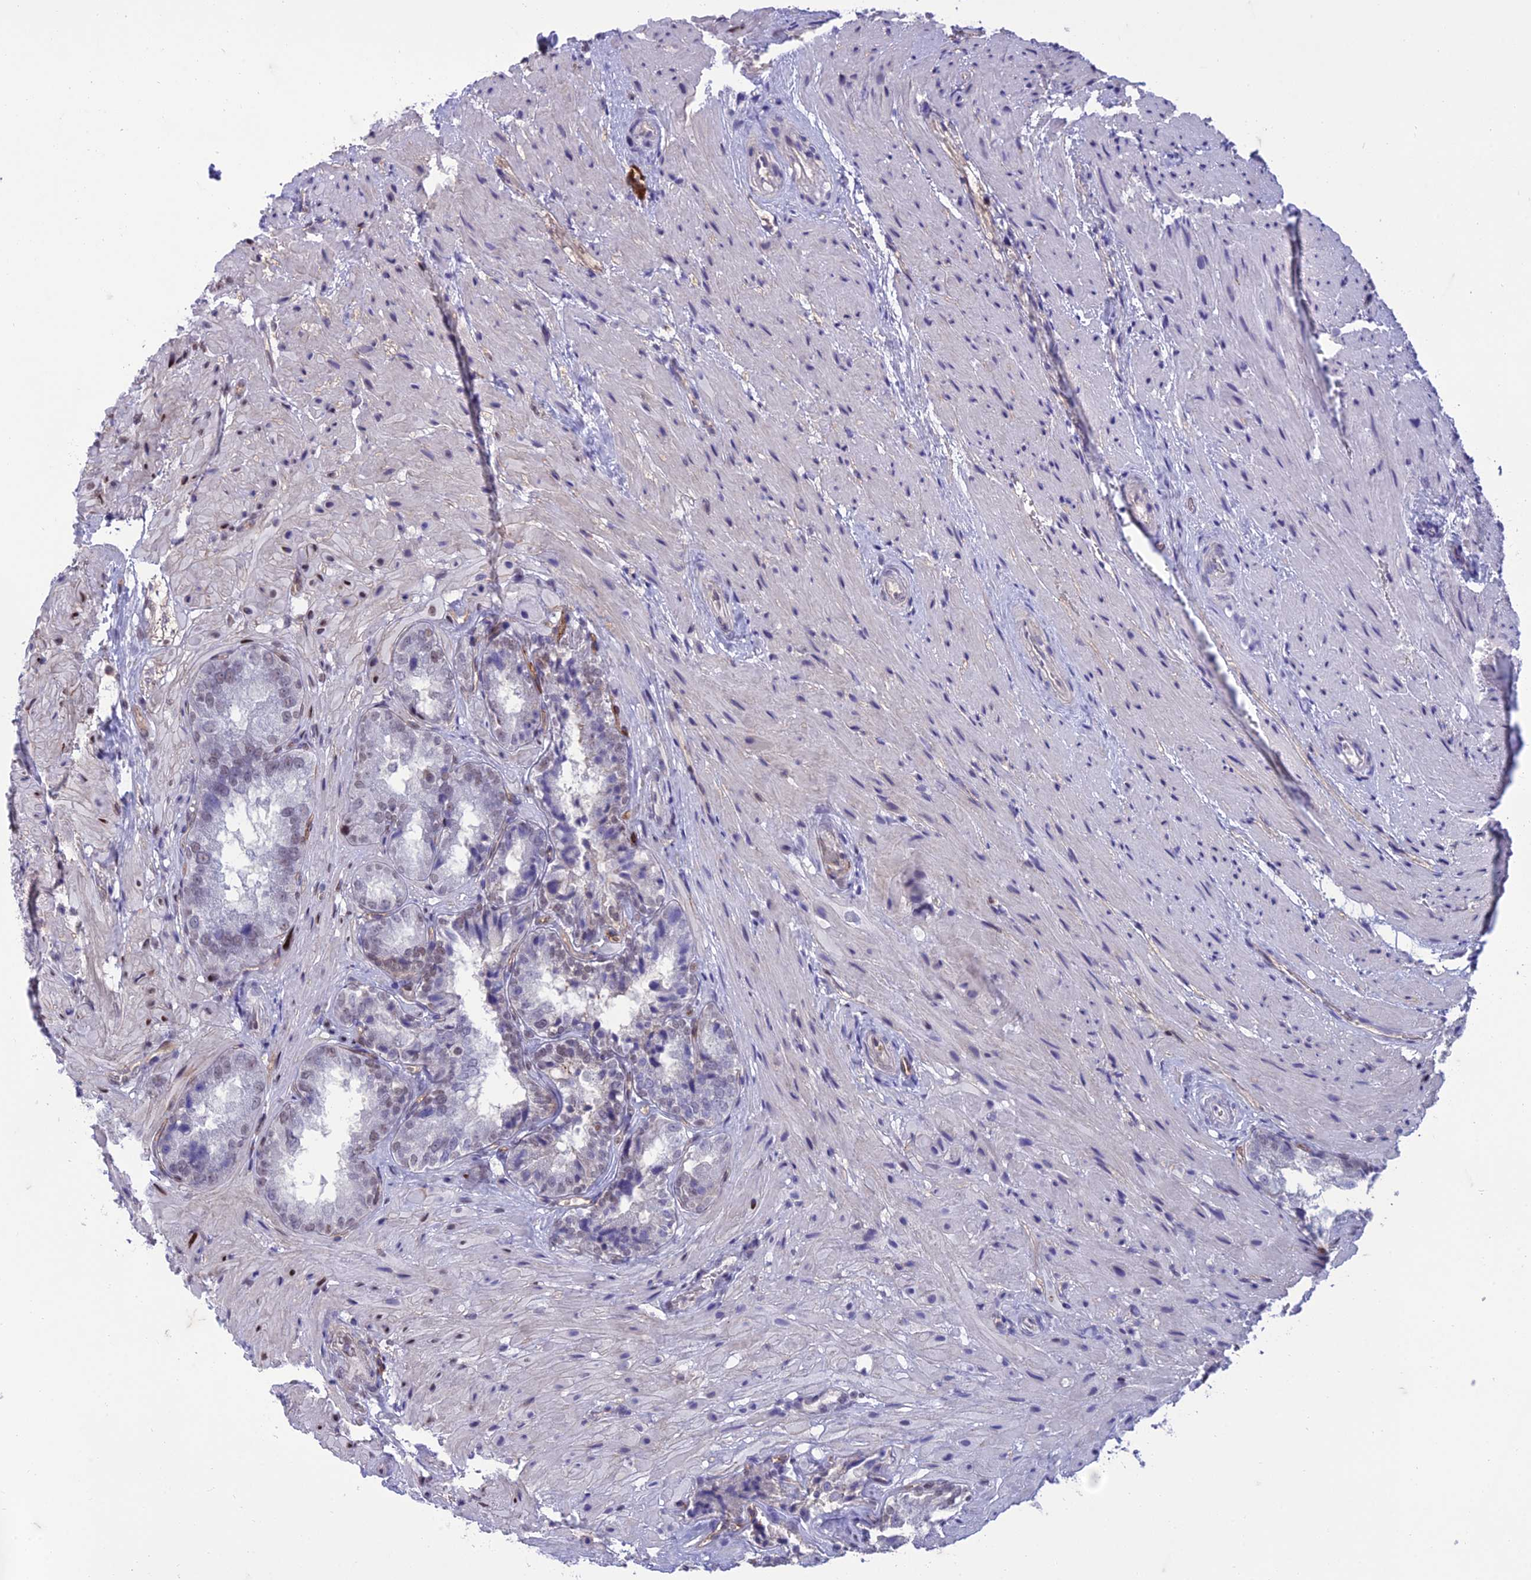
{"staining": {"intensity": "weak", "quantity": "25%-75%", "location": "nuclear"}, "tissue": "seminal vesicle", "cell_type": "Glandular cells", "image_type": "normal", "snomed": [{"axis": "morphology", "description": "Normal tissue, NOS"}, {"axis": "topography", "description": "Seminal veicle"}, {"axis": "topography", "description": "Peripheral nerve tissue"}], "caption": "A high-resolution micrograph shows IHC staining of normal seminal vesicle, which exhibits weak nuclear expression in about 25%-75% of glandular cells.", "gene": "RANBP3", "patient": {"sex": "male", "age": 63}}